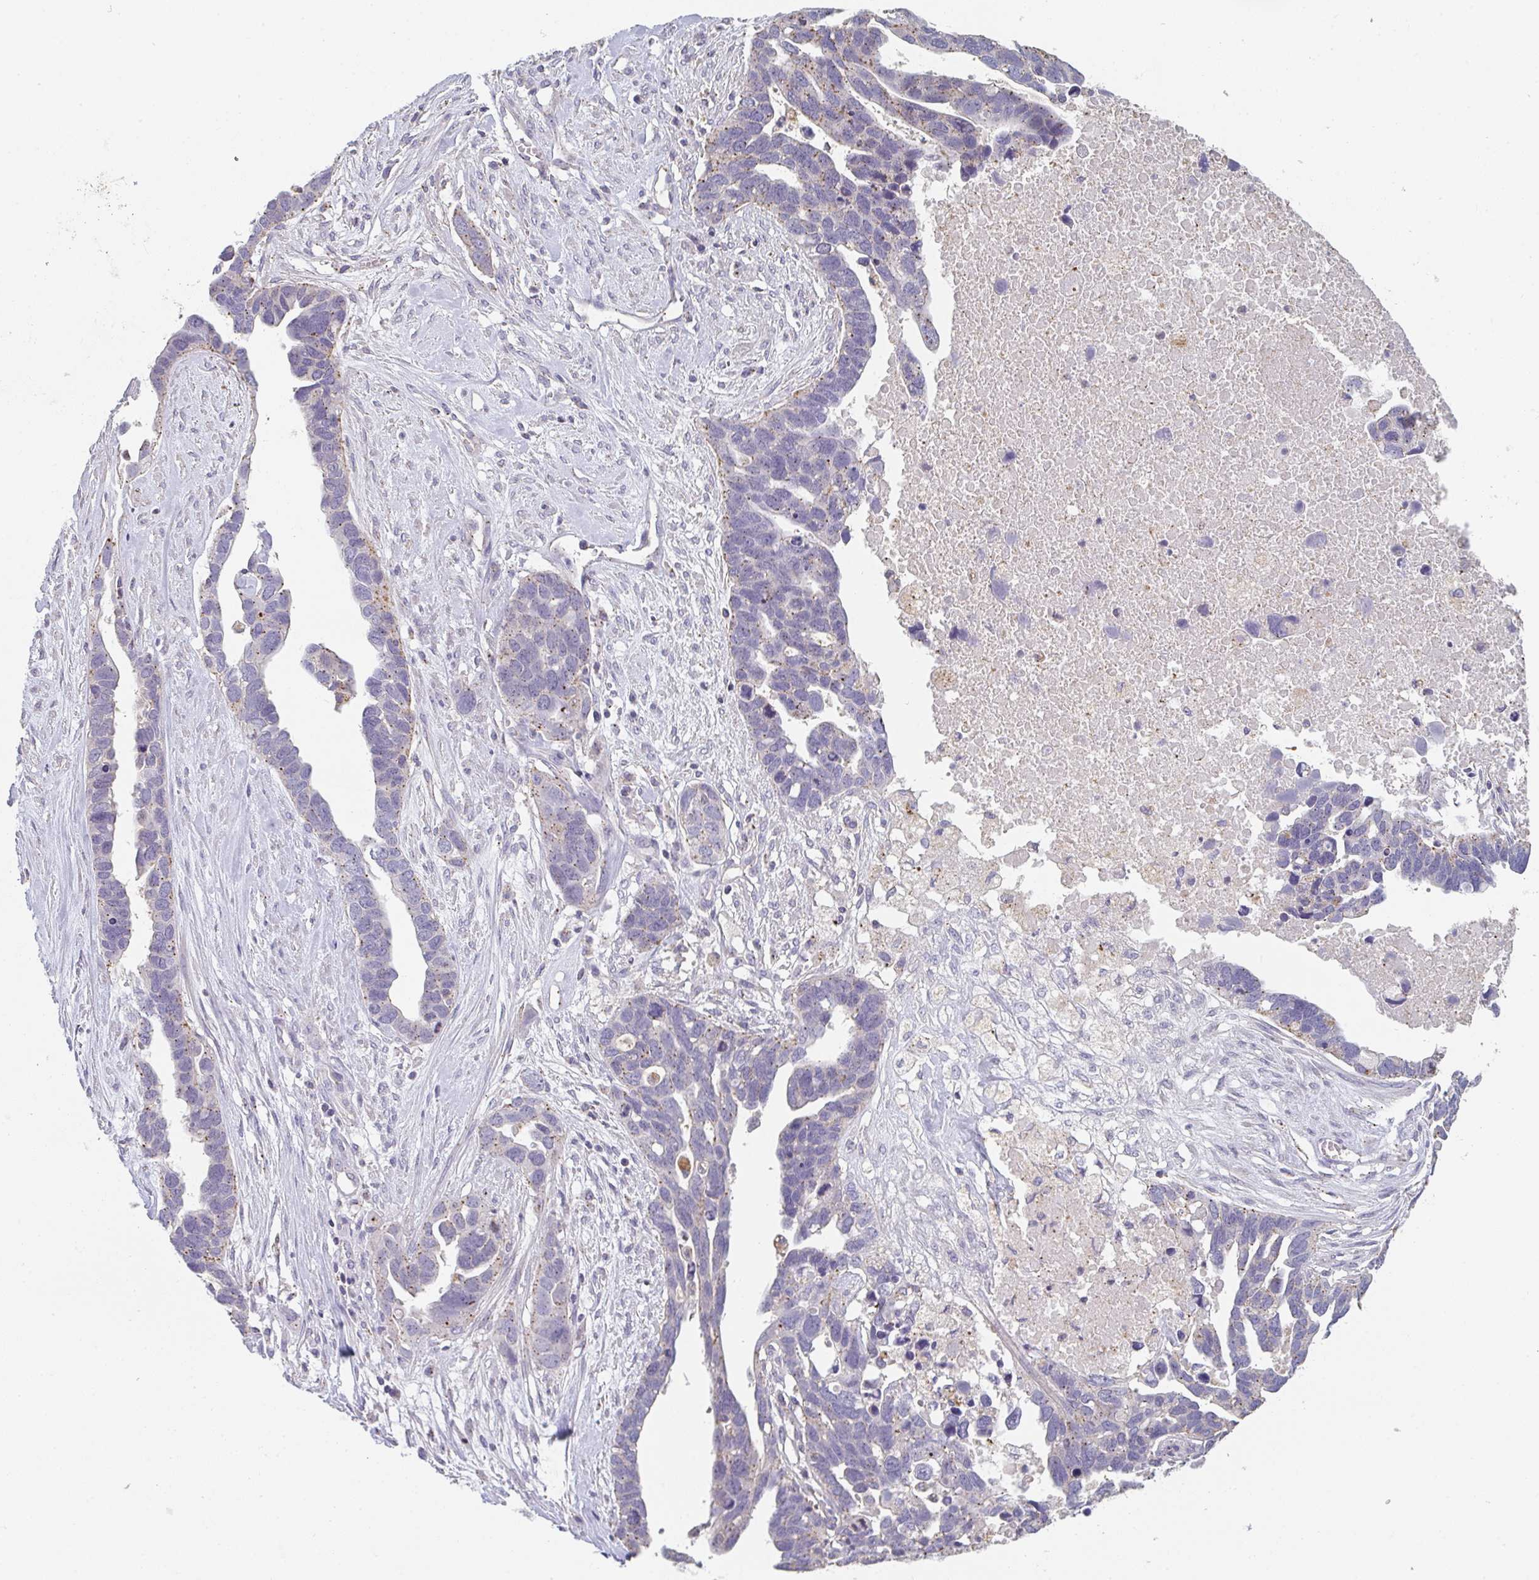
{"staining": {"intensity": "weak", "quantity": "<25%", "location": "cytoplasmic/membranous"}, "tissue": "ovarian cancer", "cell_type": "Tumor cells", "image_type": "cancer", "snomed": [{"axis": "morphology", "description": "Cystadenocarcinoma, serous, NOS"}, {"axis": "topography", "description": "Ovary"}], "caption": "DAB (3,3'-diaminobenzidine) immunohistochemical staining of human serous cystadenocarcinoma (ovarian) reveals no significant positivity in tumor cells. The staining was performed using DAB to visualize the protein expression in brown, while the nuclei were stained in blue with hematoxylin (Magnification: 20x).", "gene": "CHMP5", "patient": {"sex": "female", "age": 54}}